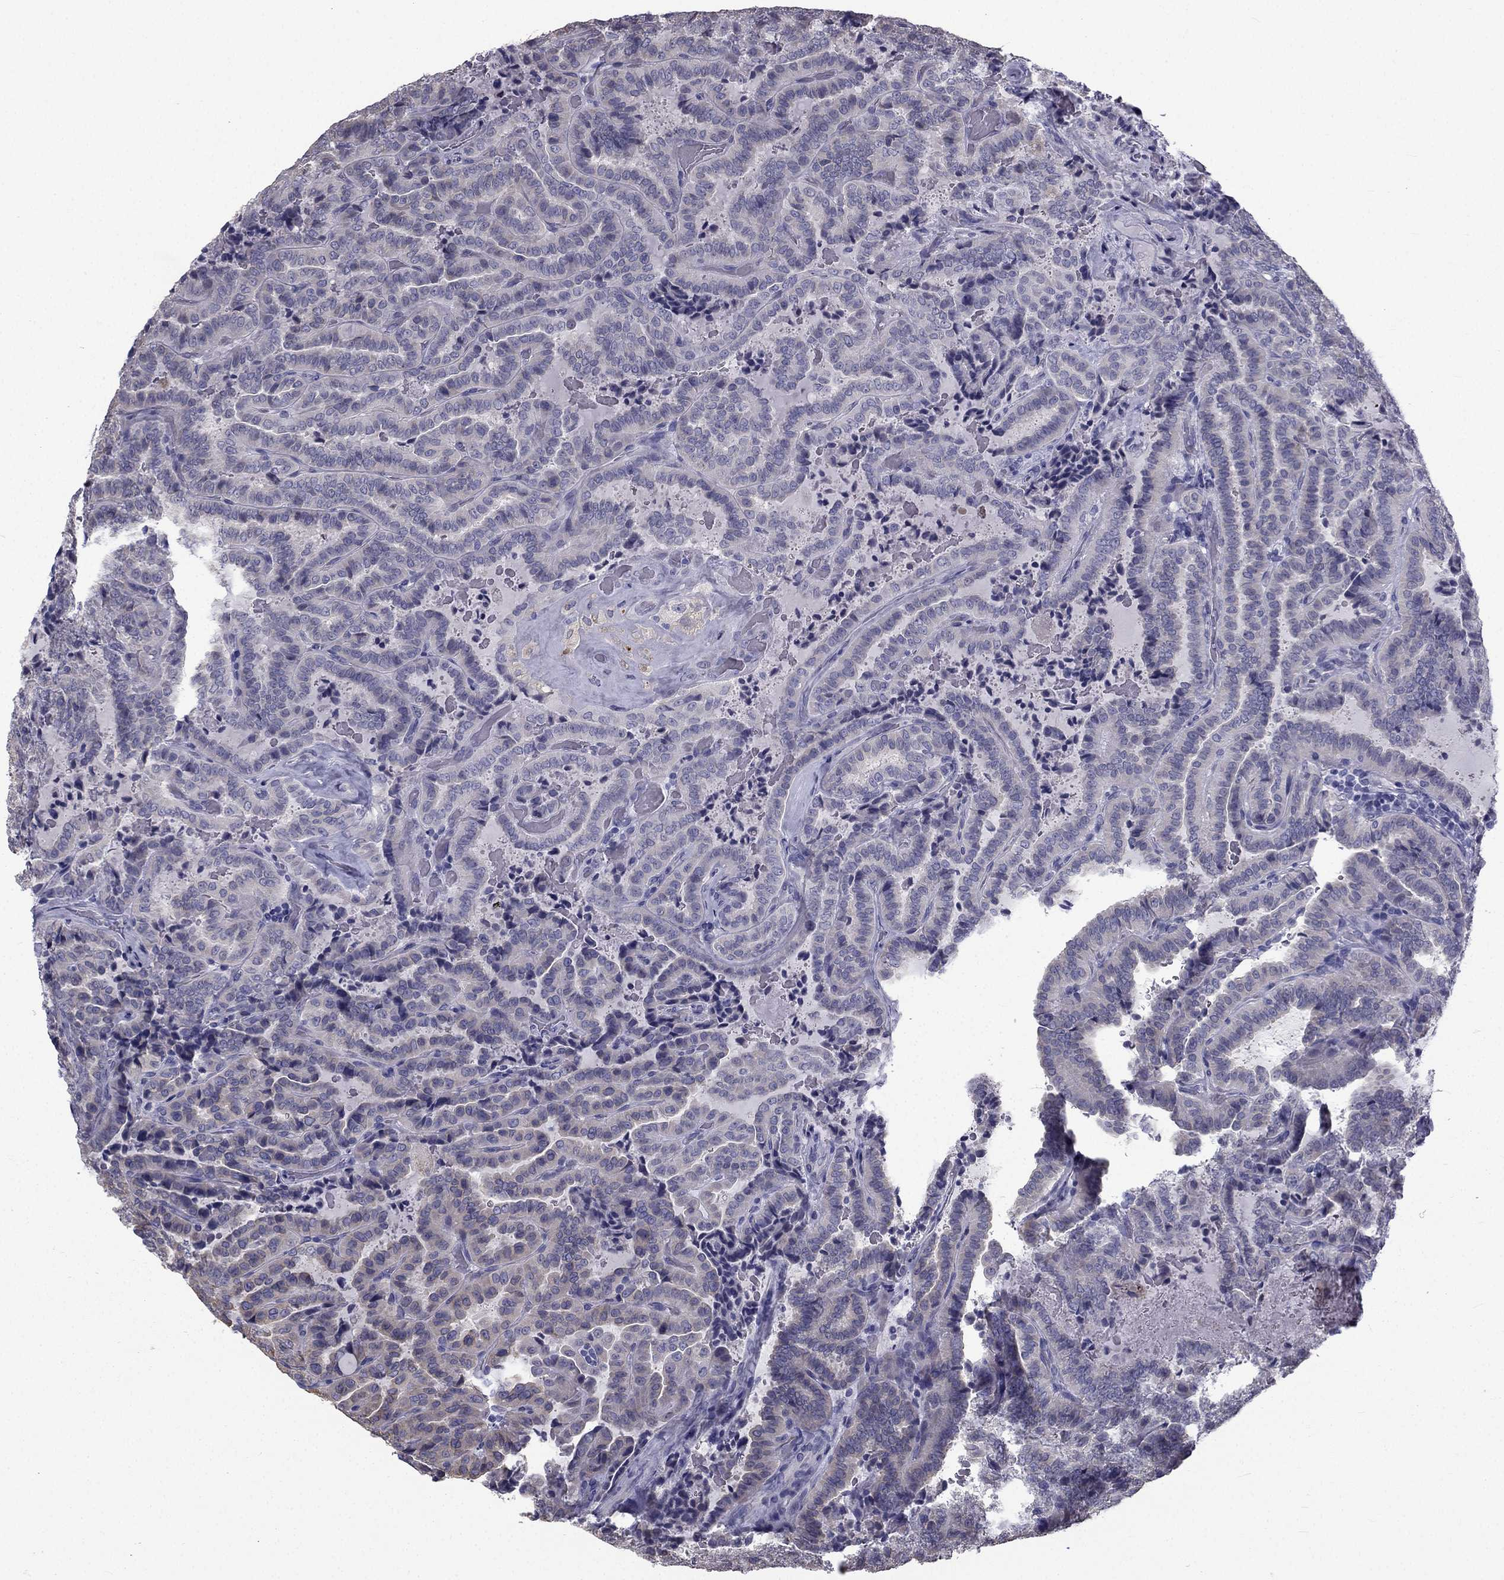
{"staining": {"intensity": "negative", "quantity": "none", "location": "none"}, "tissue": "thyroid cancer", "cell_type": "Tumor cells", "image_type": "cancer", "snomed": [{"axis": "morphology", "description": "Papillary adenocarcinoma, NOS"}, {"axis": "topography", "description": "Thyroid gland"}], "caption": "Papillary adenocarcinoma (thyroid) stained for a protein using immunohistochemistry displays no staining tumor cells.", "gene": "CCDC40", "patient": {"sex": "female", "age": 39}}